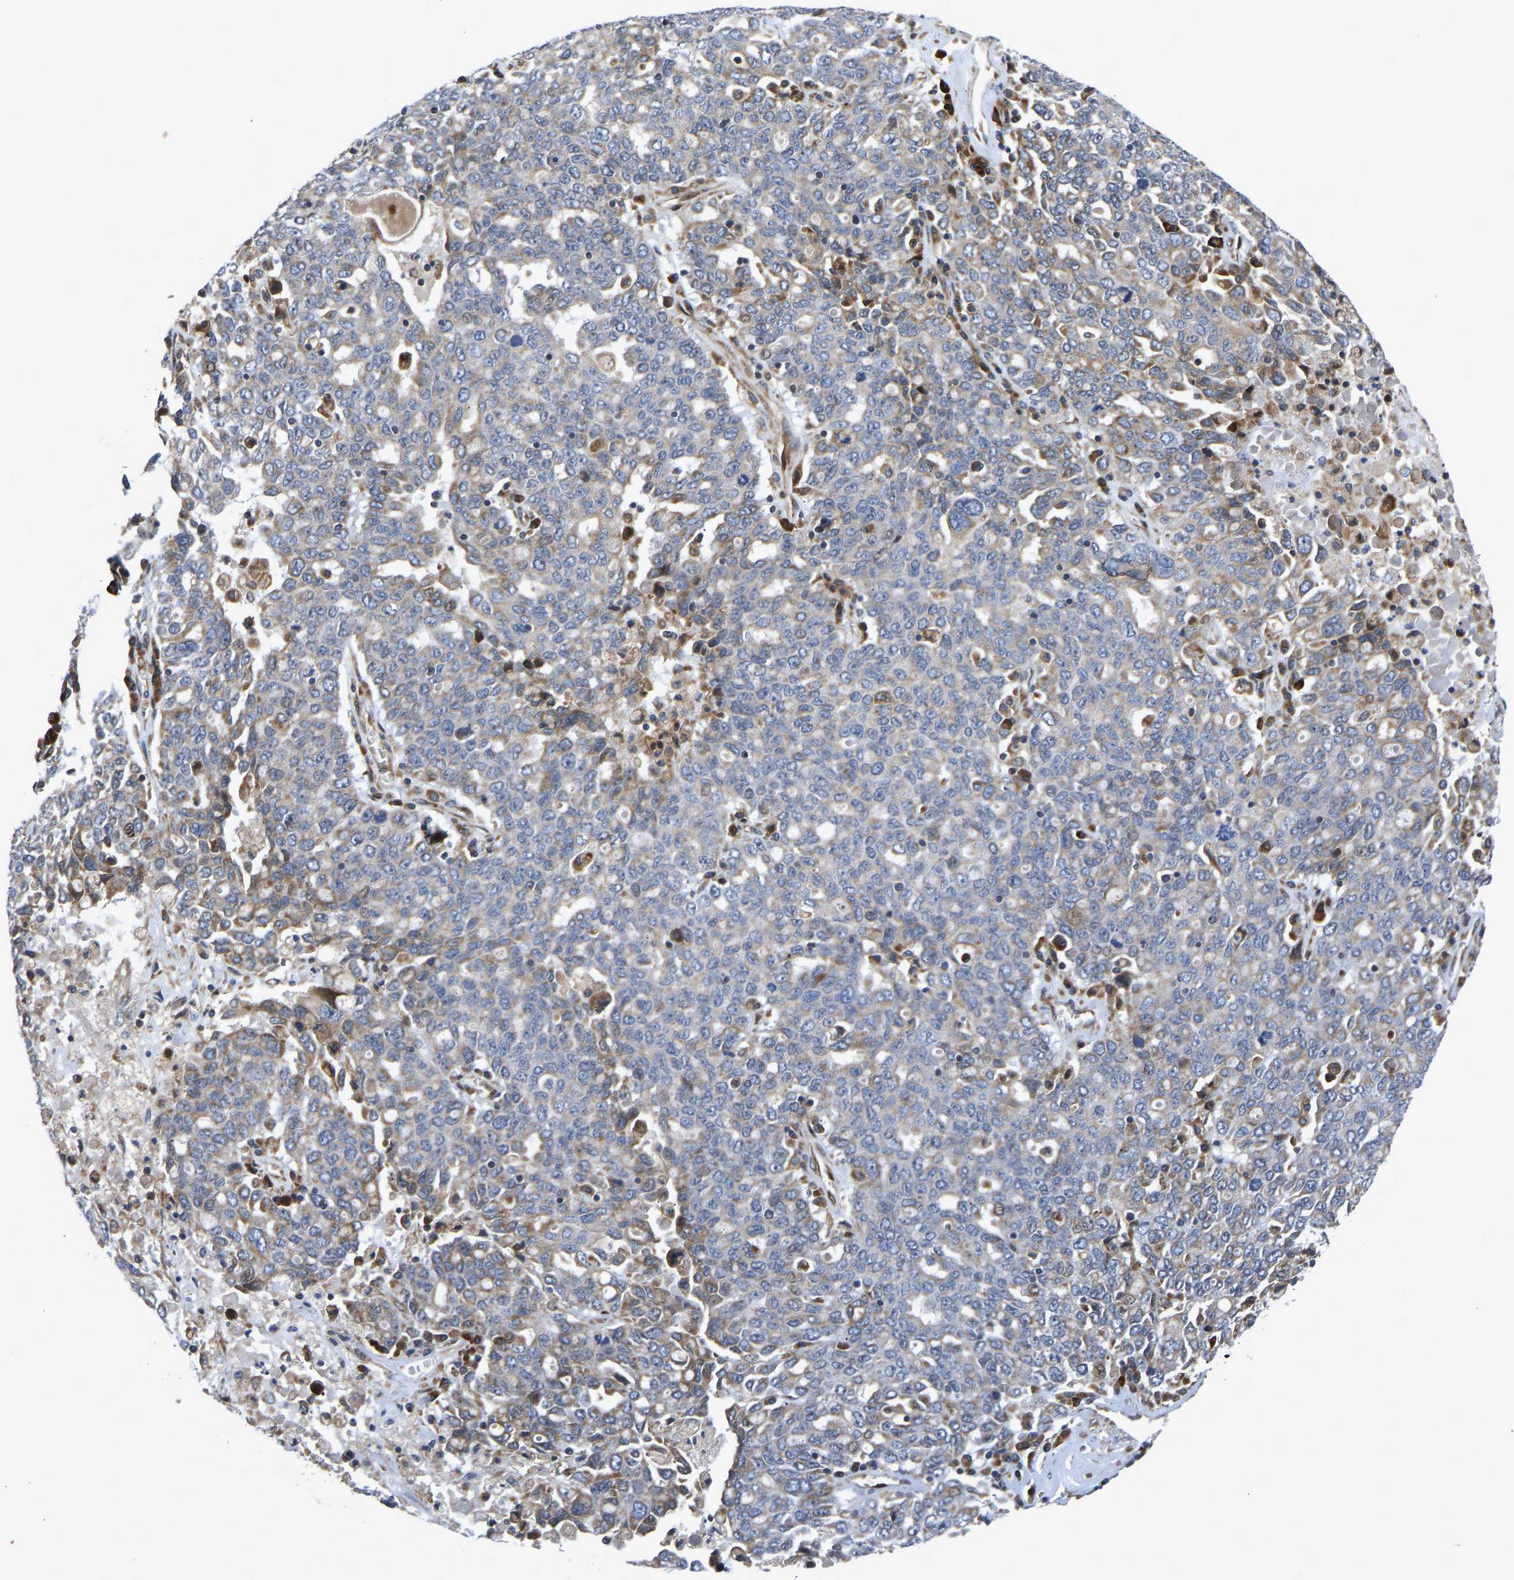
{"staining": {"intensity": "weak", "quantity": ">75%", "location": "cytoplasmic/membranous"}, "tissue": "ovarian cancer", "cell_type": "Tumor cells", "image_type": "cancer", "snomed": [{"axis": "morphology", "description": "Carcinoma, endometroid"}, {"axis": "topography", "description": "Ovary"}], "caption": "A high-resolution photomicrograph shows IHC staining of ovarian cancer, which shows weak cytoplasmic/membranous staining in approximately >75% of tumor cells.", "gene": "TMEM38B", "patient": {"sex": "female", "age": 62}}